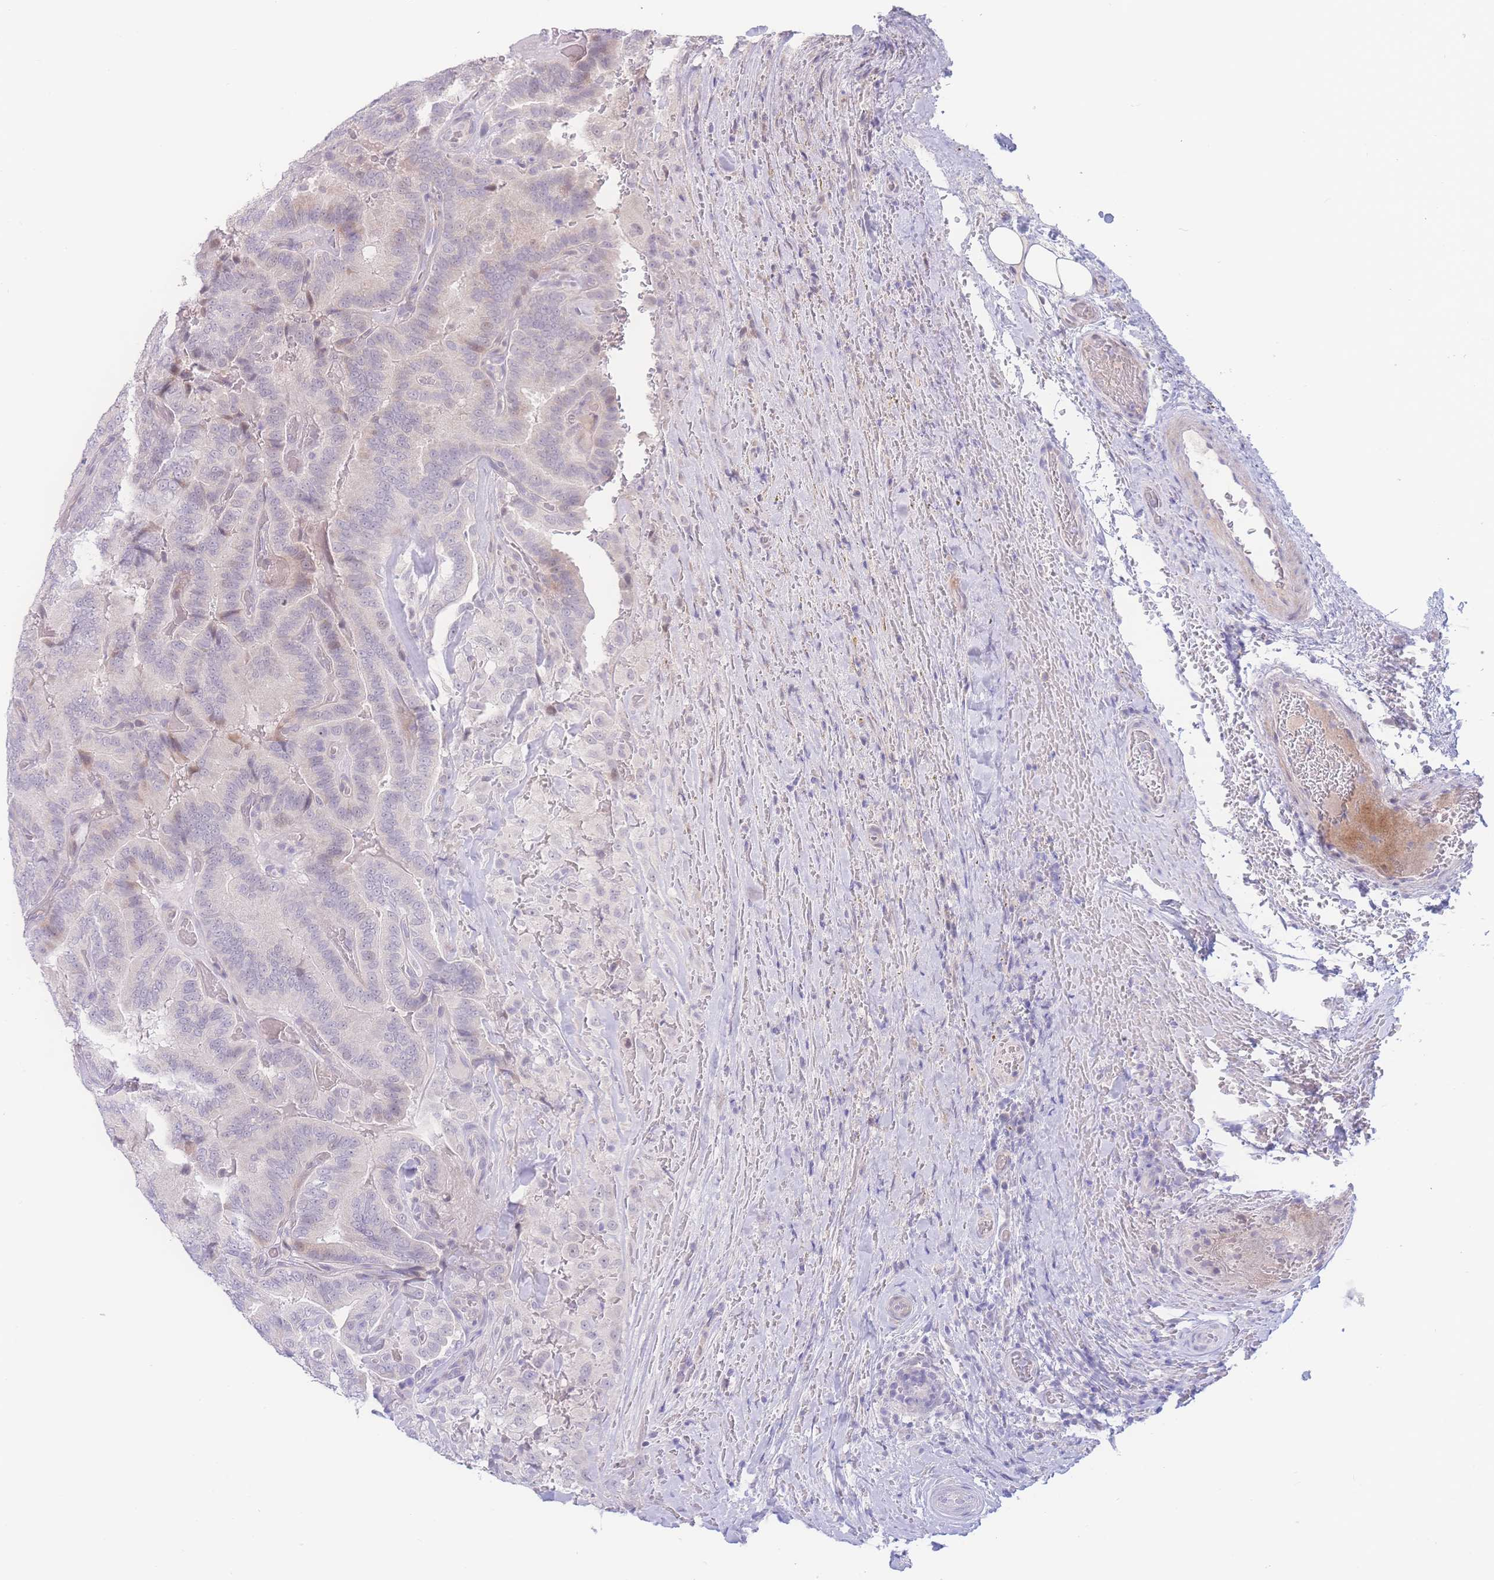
{"staining": {"intensity": "negative", "quantity": "none", "location": "none"}, "tissue": "thyroid cancer", "cell_type": "Tumor cells", "image_type": "cancer", "snomed": [{"axis": "morphology", "description": "Papillary adenocarcinoma, NOS"}, {"axis": "topography", "description": "Thyroid gland"}], "caption": "Thyroid papillary adenocarcinoma was stained to show a protein in brown. There is no significant staining in tumor cells.", "gene": "PRSS22", "patient": {"sex": "male", "age": 61}}